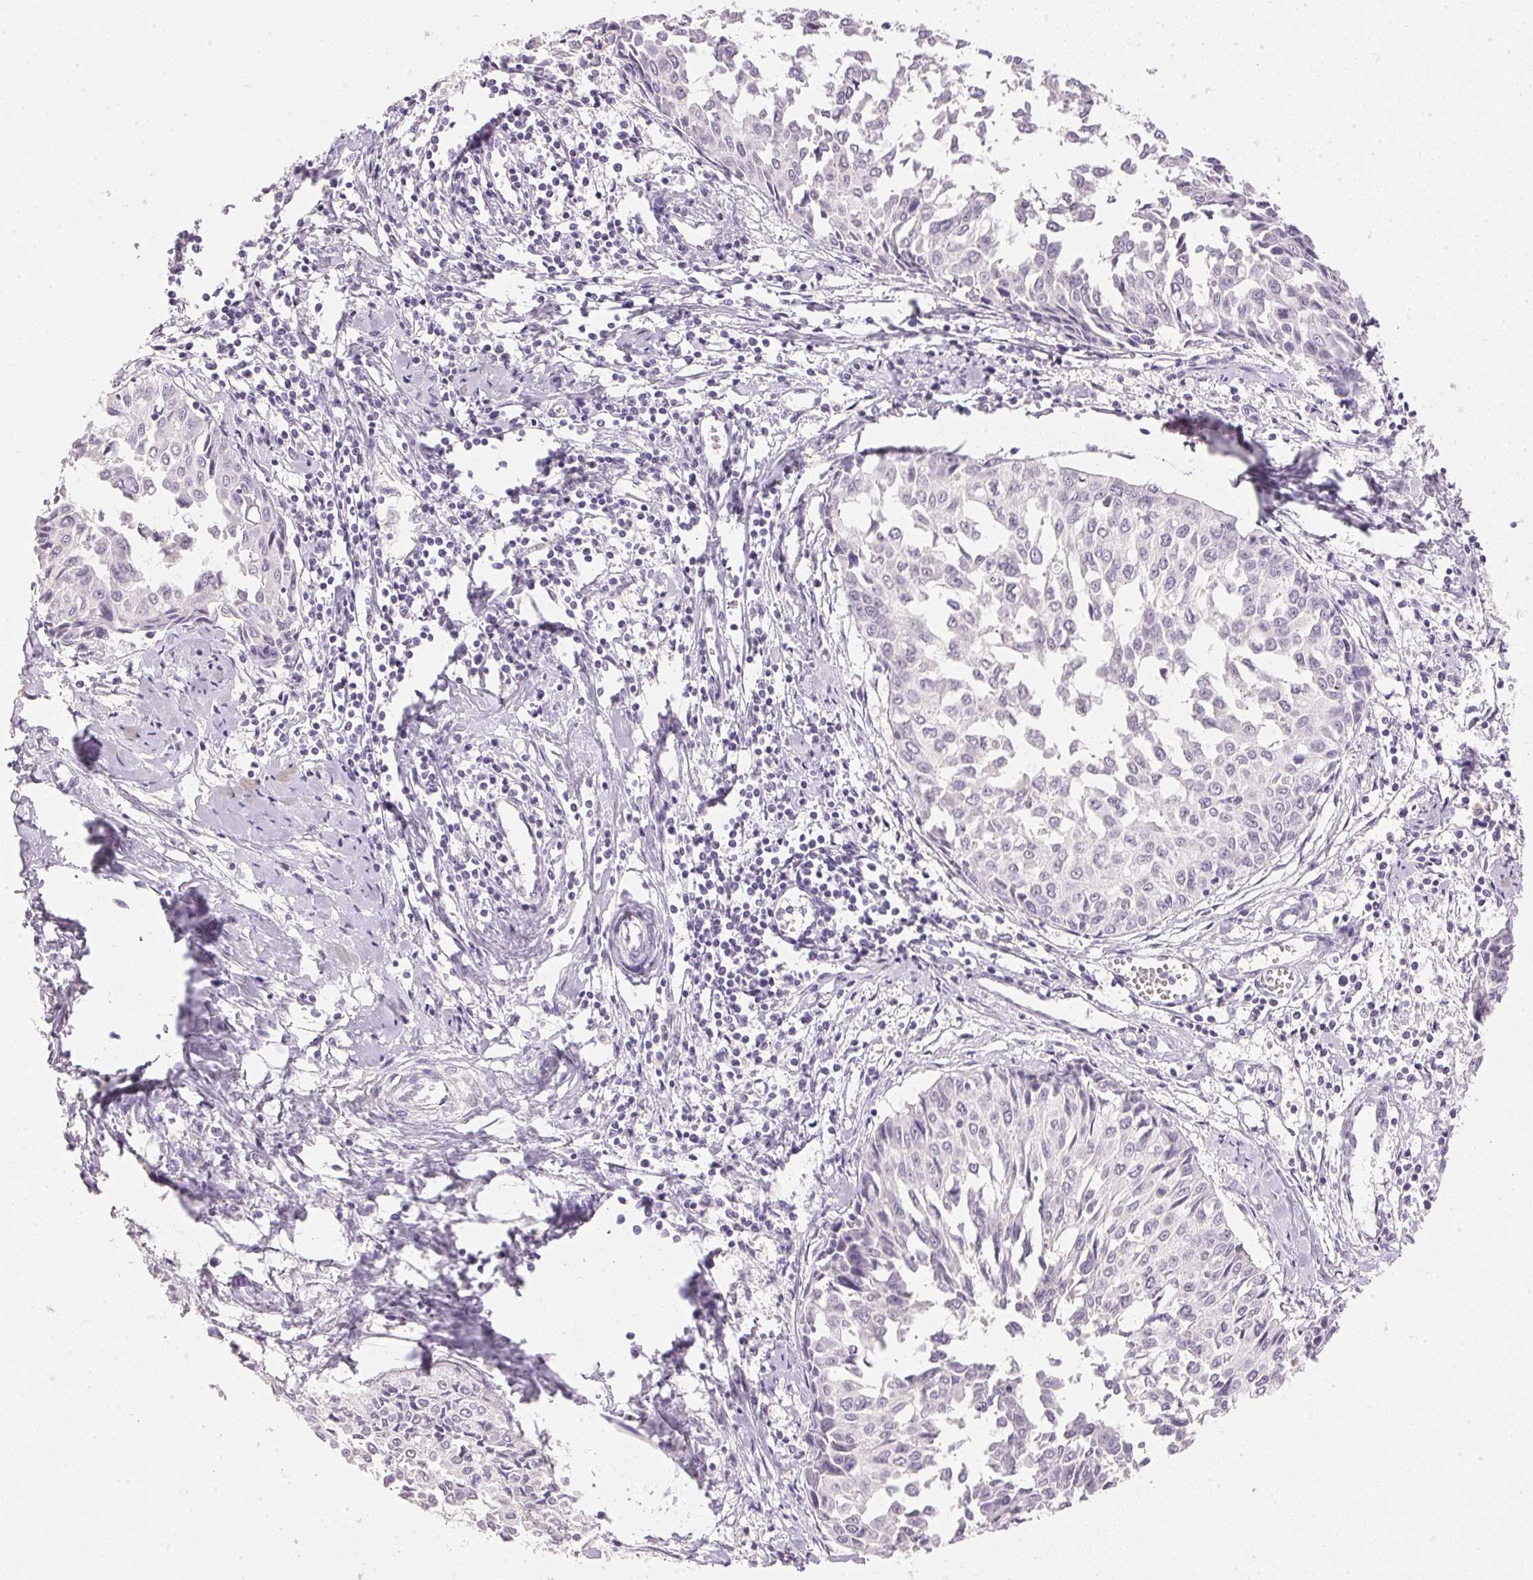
{"staining": {"intensity": "negative", "quantity": "none", "location": "none"}, "tissue": "cervical cancer", "cell_type": "Tumor cells", "image_type": "cancer", "snomed": [{"axis": "morphology", "description": "Squamous cell carcinoma, NOS"}, {"axis": "topography", "description": "Cervix"}], "caption": "Photomicrograph shows no protein expression in tumor cells of cervical squamous cell carcinoma tissue. (Immunohistochemistry, brightfield microscopy, high magnification).", "gene": "IGFBP1", "patient": {"sex": "female", "age": 50}}